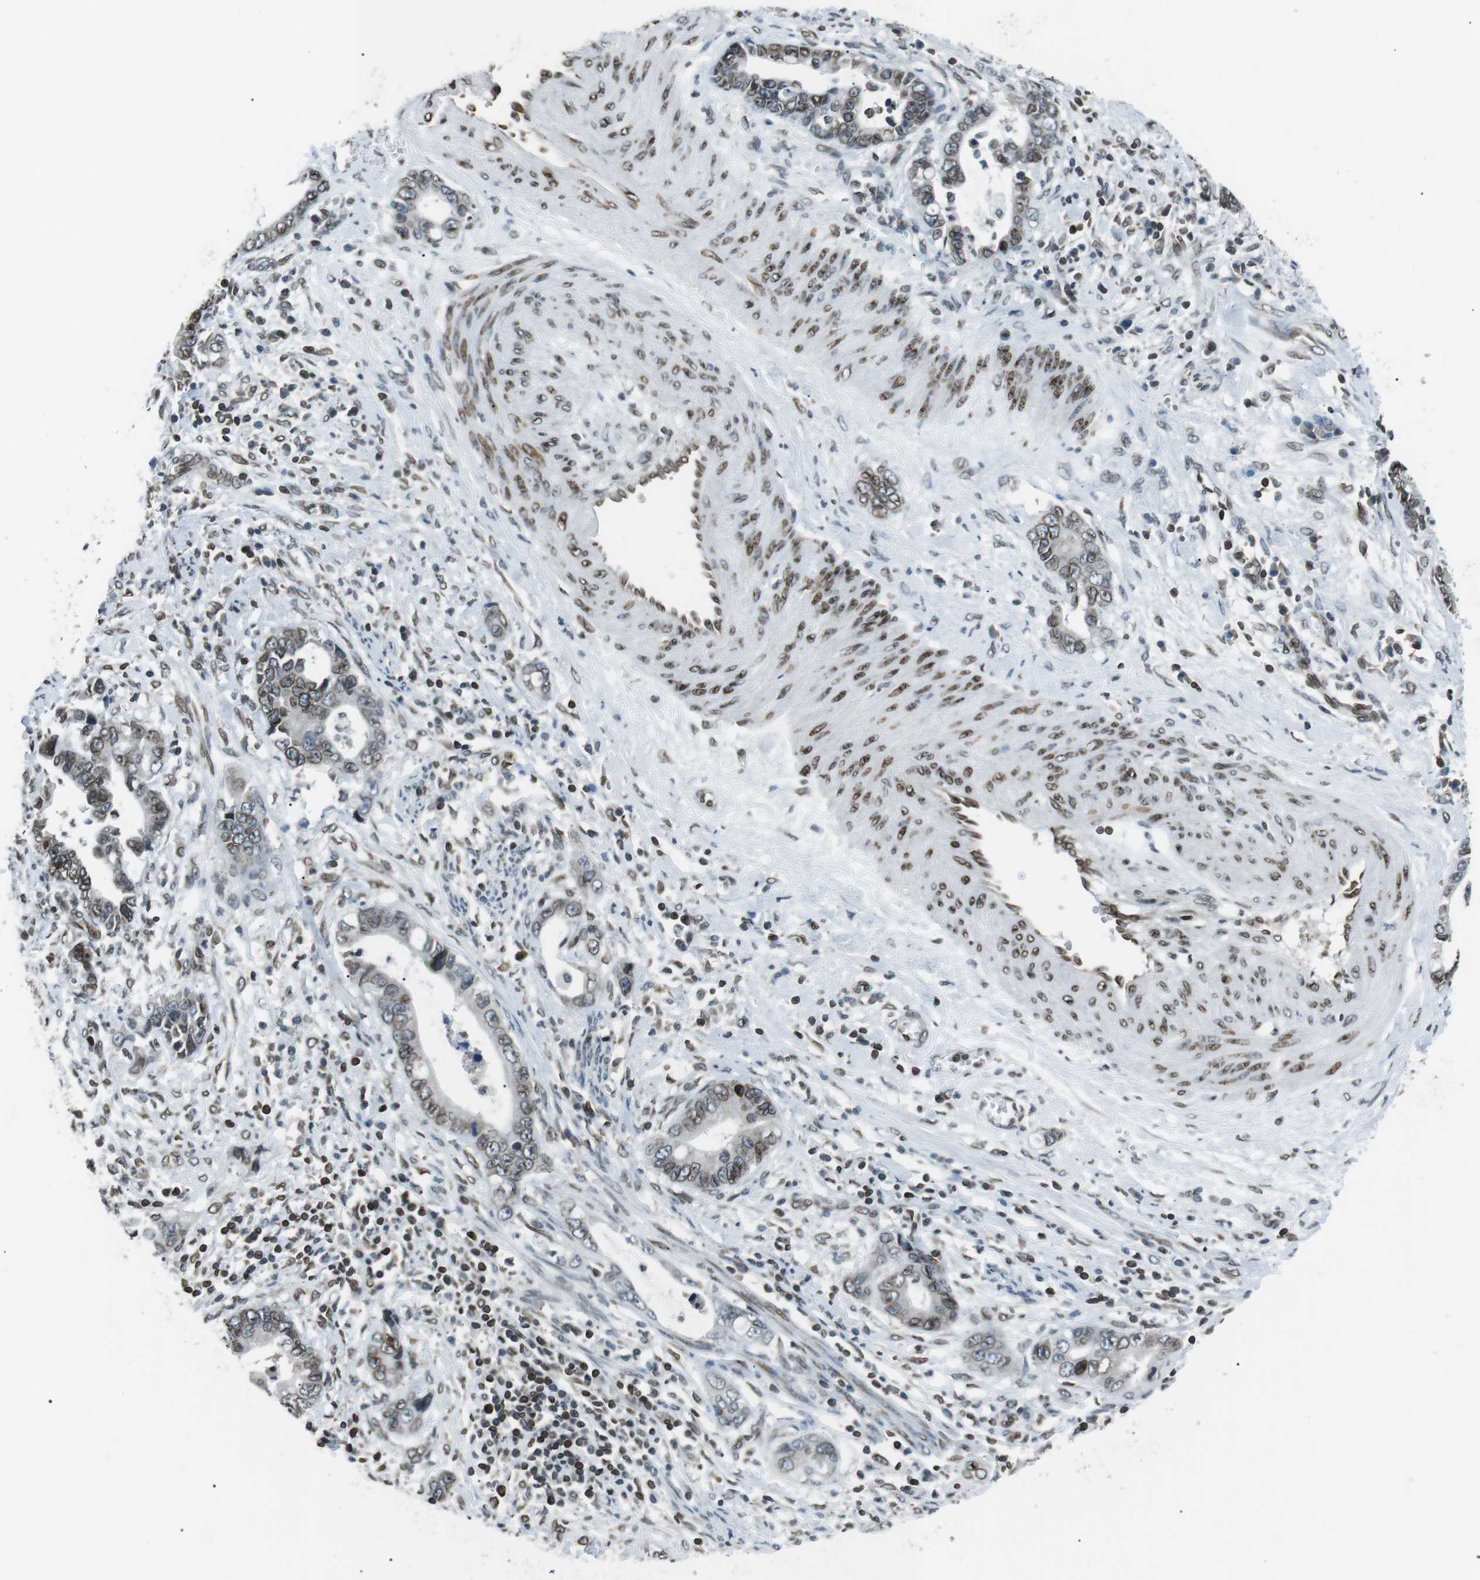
{"staining": {"intensity": "moderate", "quantity": ">75%", "location": "cytoplasmic/membranous,nuclear"}, "tissue": "cervical cancer", "cell_type": "Tumor cells", "image_type": "cancer", "snomed": [{"axis": "morphology", "description": "Adenocarcinoma, NOS"}, {"axis": "topography", "description": "Cervix"}], "caption": "Immunohistochemistry histopathology image of human cervical cancer (adenocarcinoma) stained for a protein (brown), which displays medium levels of moderate cytoplasmic/membranous and nuclear staining in approximately >75% of tumor cells.", "gene": "TMX4", "patient": {"sex": "female", "age": 44}}